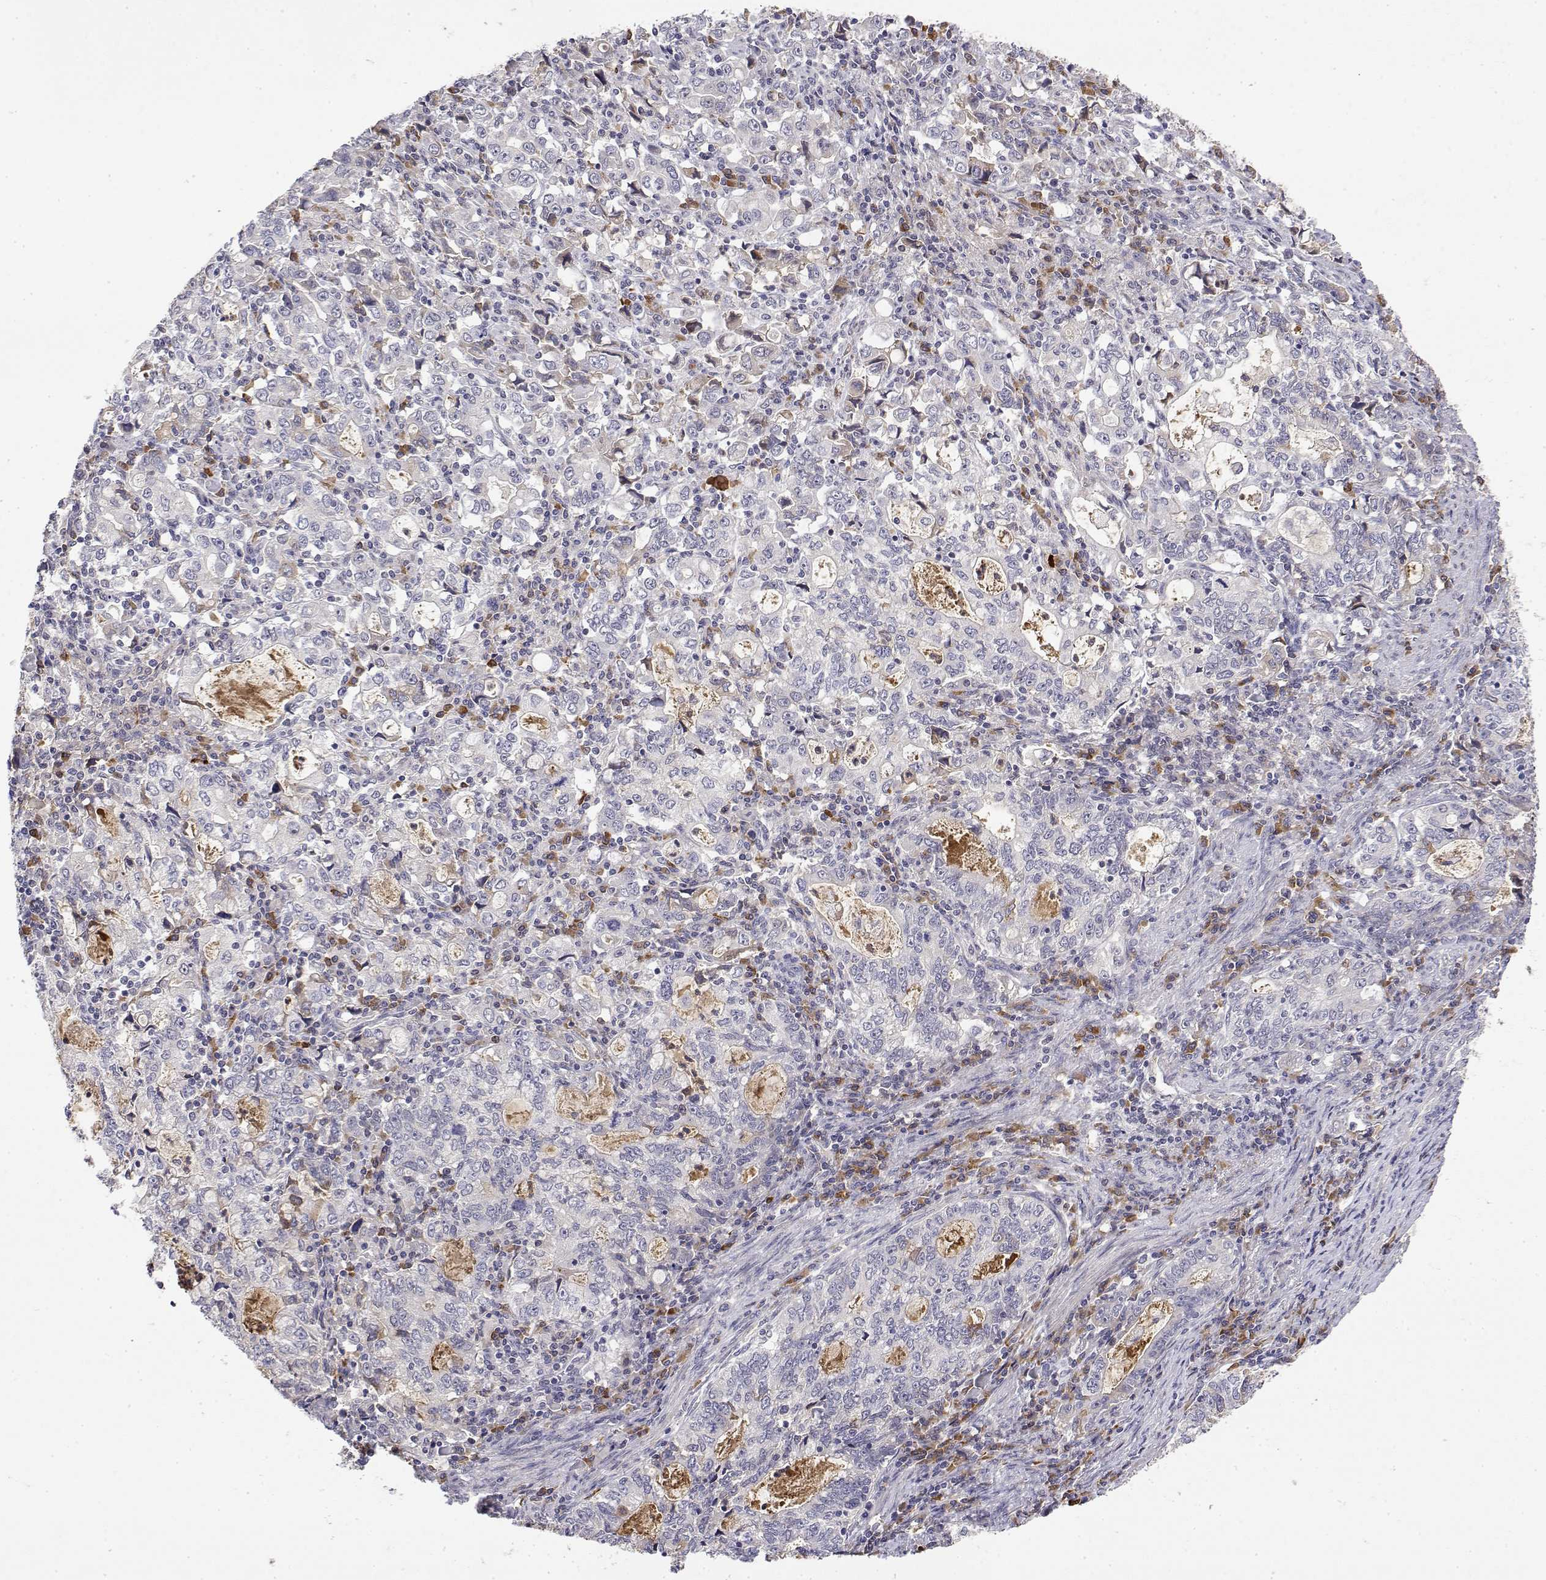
{"staining": {"intensity": "negative", "quantity": "none", "location": "none"}, "tissue": "stomach cancer", "cell_type": "Tumor cells", "image_type": "cancer", "snomed": [{"axis": "morphology", "description": "Adenocarcinoma, NOS"}, {"axis": "topography", "description": "Stomach, lower"}], "caption": "Protein analysis of adenocarcinoma (stomach) reveals no significant positivity in tumor cells. (Immunohistochemistry, brightfield microscopy, high magnification).", "gene": "IGFBP4", "patient": {"sex": "female", "age": 72}}